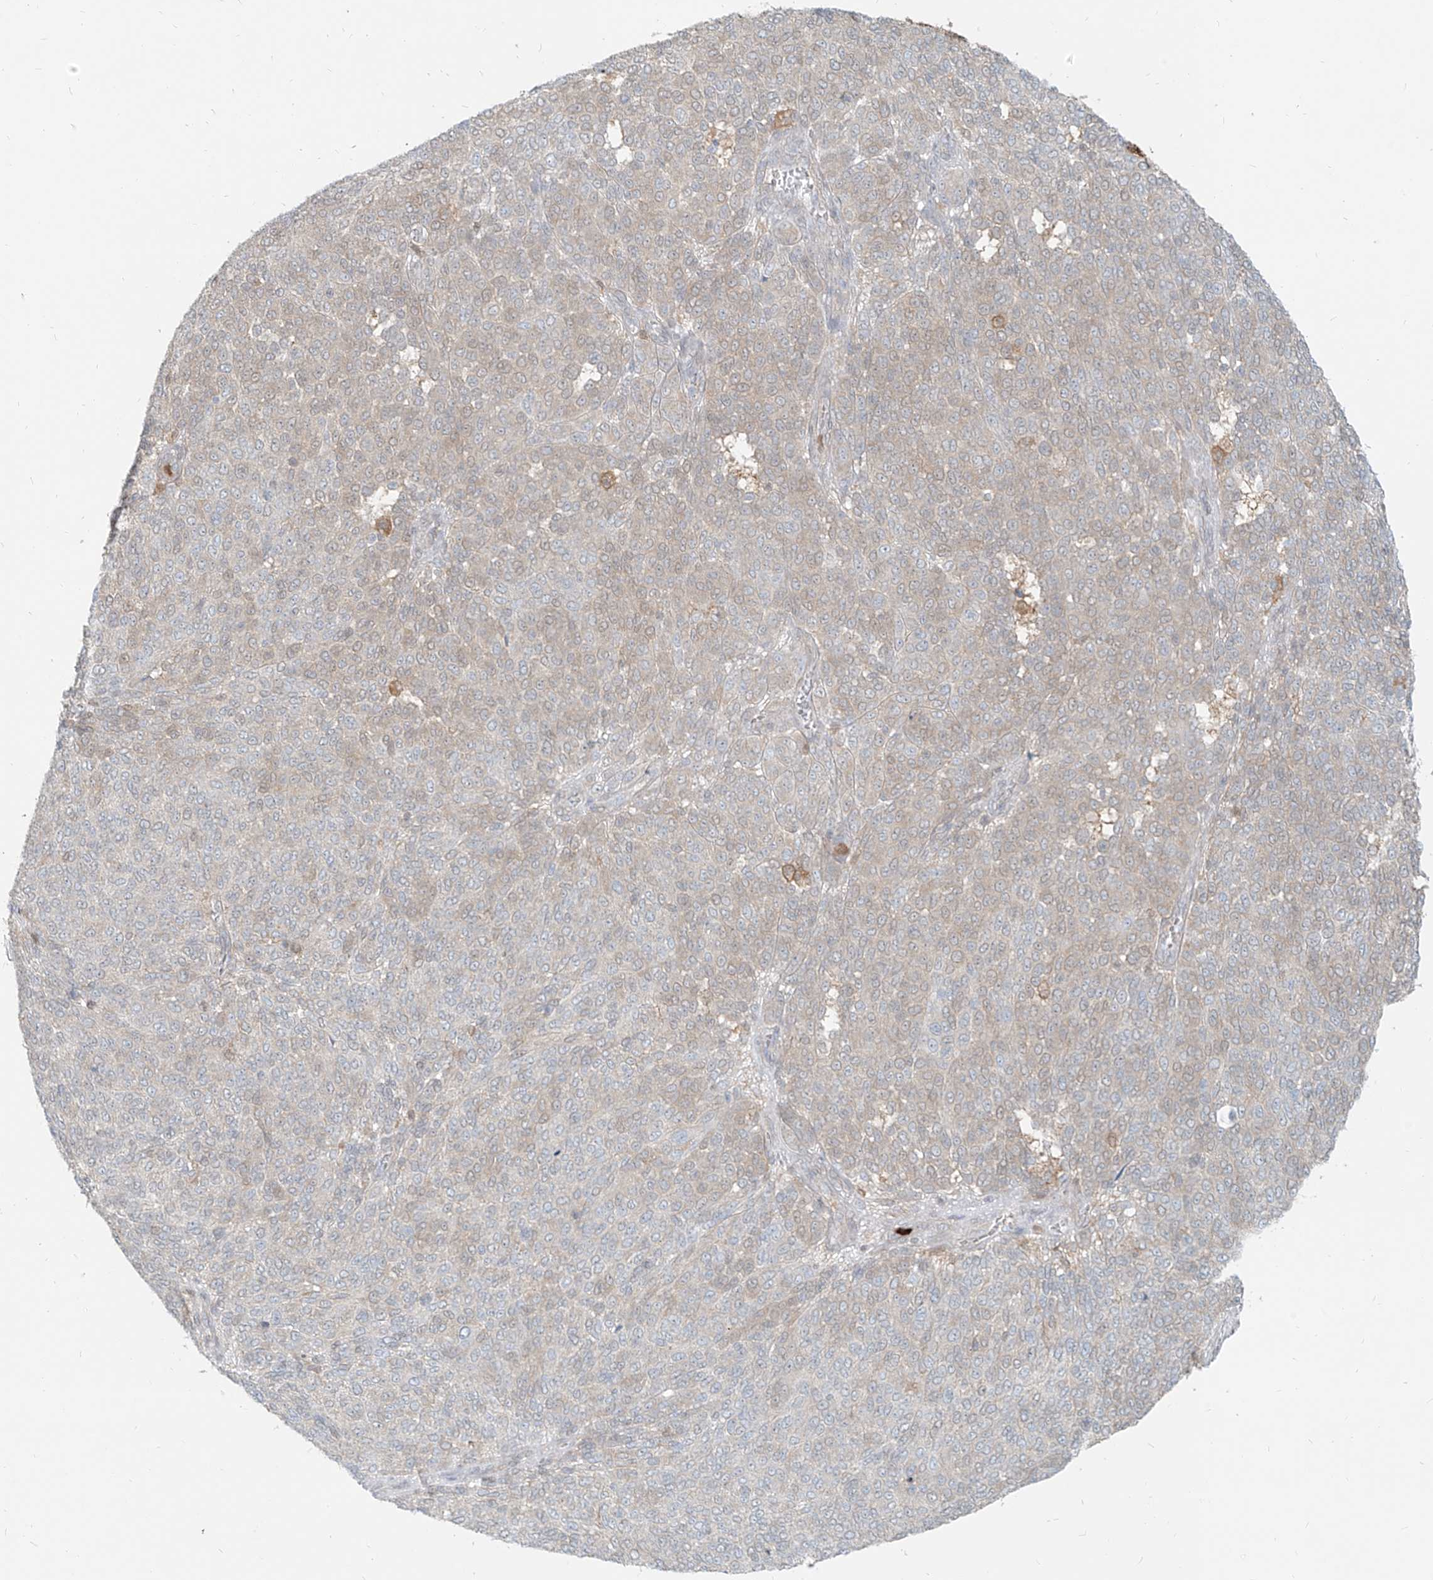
{"staining": {"intensity": "weak", "quantity": "25%-75%", "location": "cytoplasmic/membranous"}, "tissue": "melanoma", "cell_type": "Tumor cells", "image_type": "cancer", "snomed": [{"axis": "morphology", "description": "Malignant melanoma, NOS"}, {"axis": "topography", "description": "Skin"}], "caption": "Protein staining of melanoma tissue reveals weak cytoplasmic/membranous staining in about 25%-75% of tumor cells. The protein is stained brown, and the nuclei are stained in blue (DAB (3,3'-diaminobenzidine) IHC with brightfield microscopy, high magnification).", "gene": "PGD", "patient": {"sex": "male", "age": 49}}